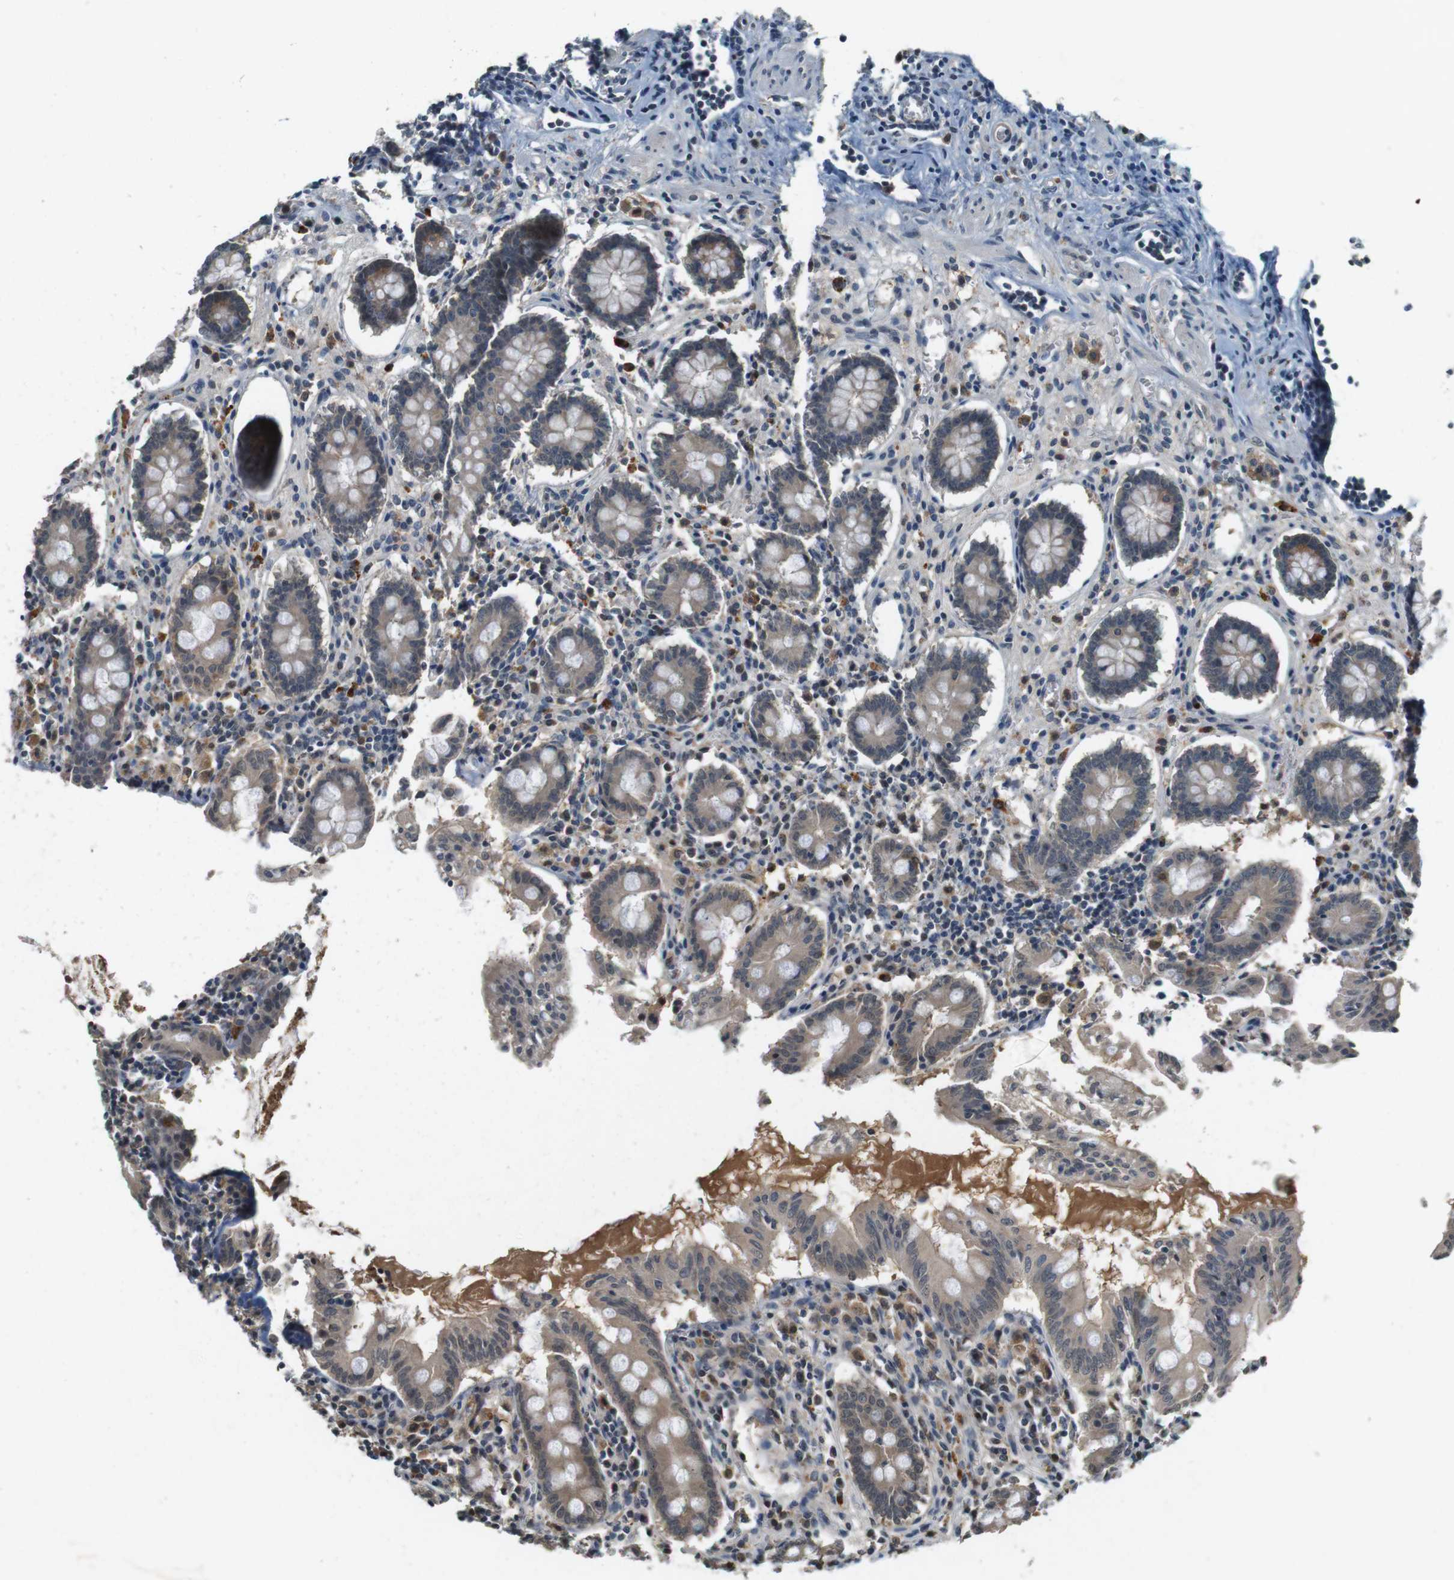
{"staining": {"intensity": "moderate", "quantity": ">75%", "location": "cytoplasmic/membranous"}, "tissue": "appendix", "cell_type": "Glandular cells", "image_type": "normal", "snomed": [{"axis": "morphology", "description": "Normal tissue, NOS"}, {"axis": "topography", "description": "Appendix"}], "caption": "A medium amount of moderate cytoplasmic/membranous positivity is present in about >75% of glandular cells in unremarkable appendix. (Stains: DAB in brown, nuclei in blue, Microscopy: brightfield microscopy at high magnification).", "gene": "CDK14", "patient": {"sex": "female", "age": 50}}